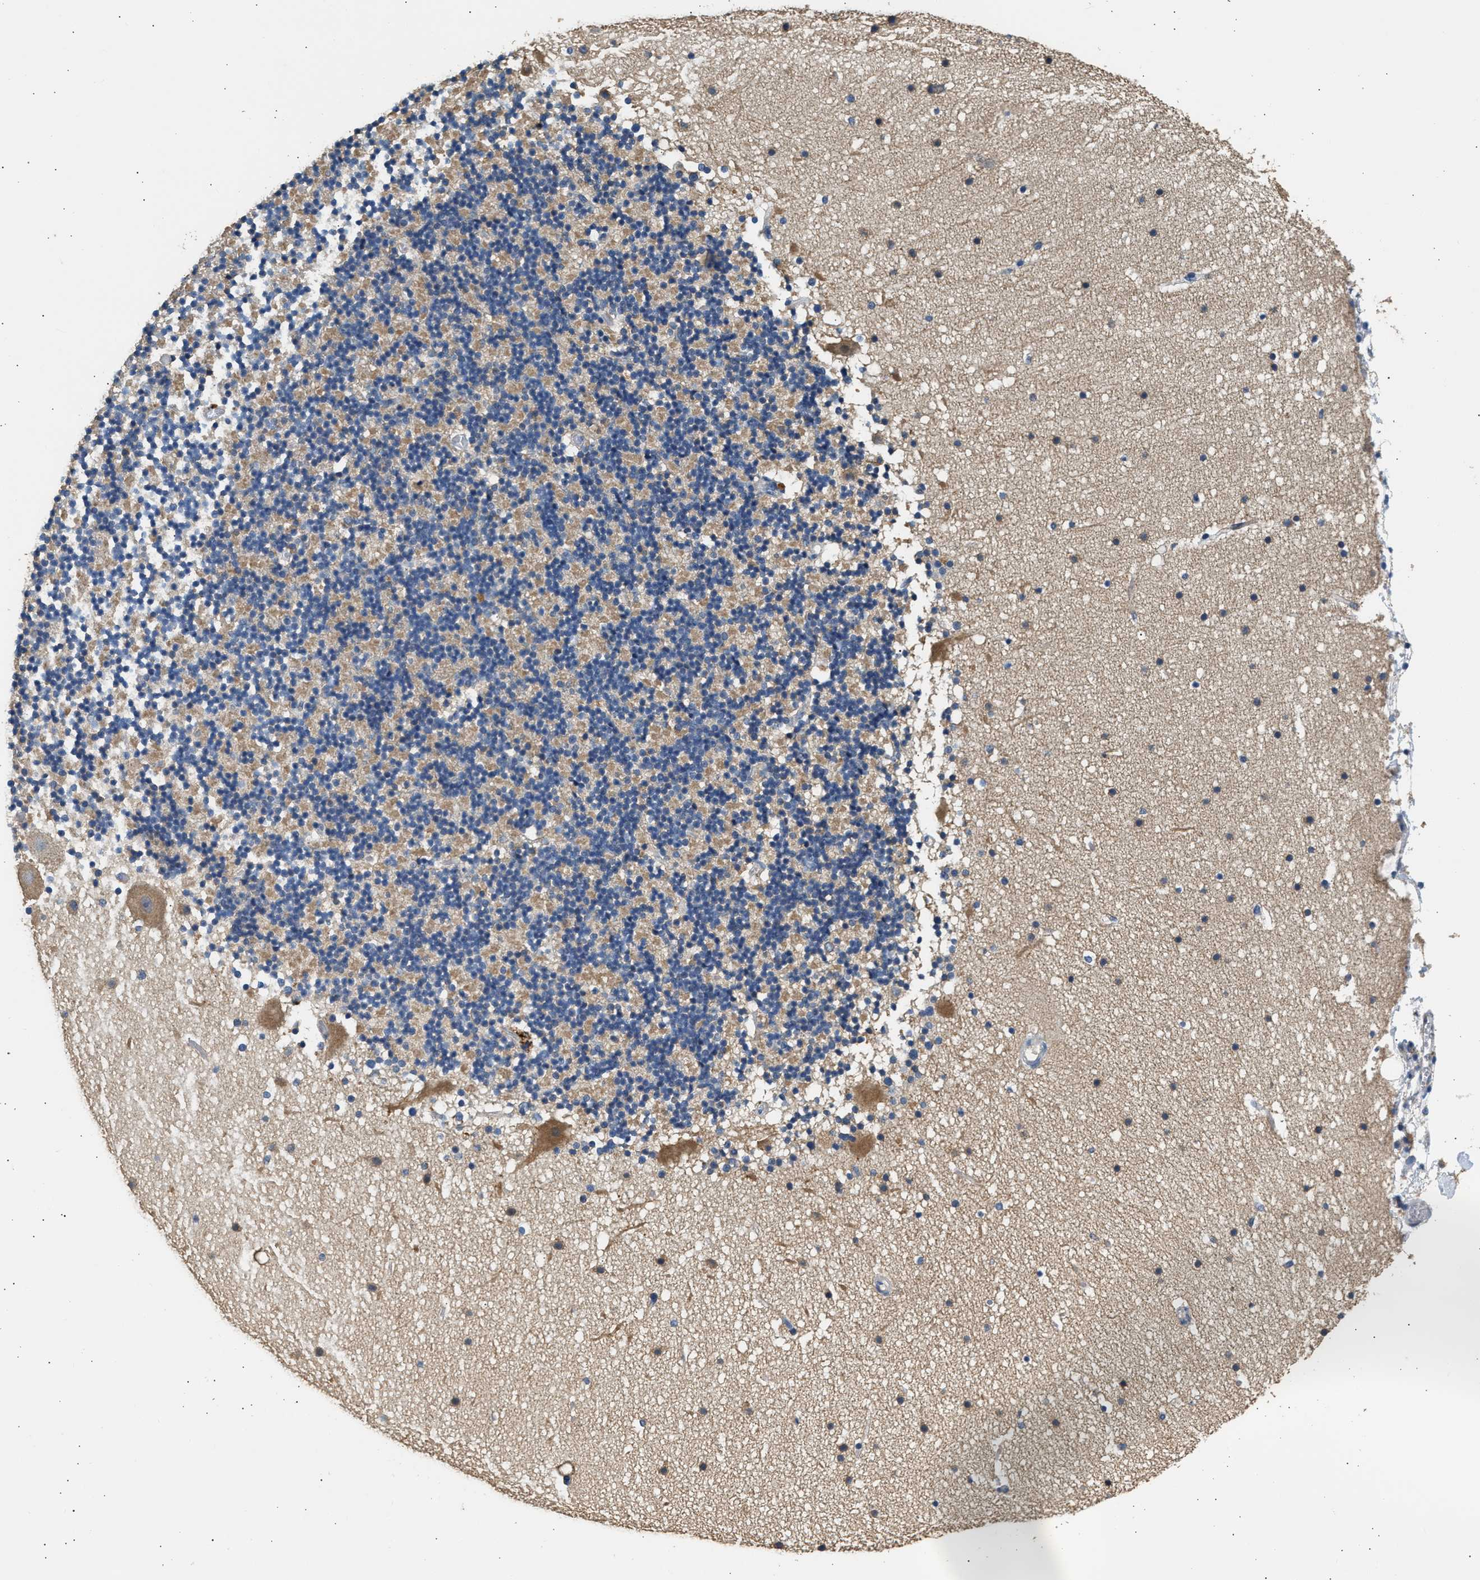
{"staining": {"intensity": "weak", "quantity": "25%-75%", "location": "cytoplasmic/membranous"}, "tissue": "cerebellum", "cell_type": "Cells in granular layer", "image_type": "normal", "snomed": [{"axis": "morphology", "description": "Normal tissue, NOS"}, {"axis": "topography", "description": "Cerebellum"}], "caption": "Protein analysis of normal cerebellum demonstrates weak cytoplasmic/membranous staining in approximately 25%-75% of cells in granular layer. (DAB IHC with brightfield microscopy, high magnification).", "gene": "WDR31", "patient": {"sex": "male", "age": 57}}